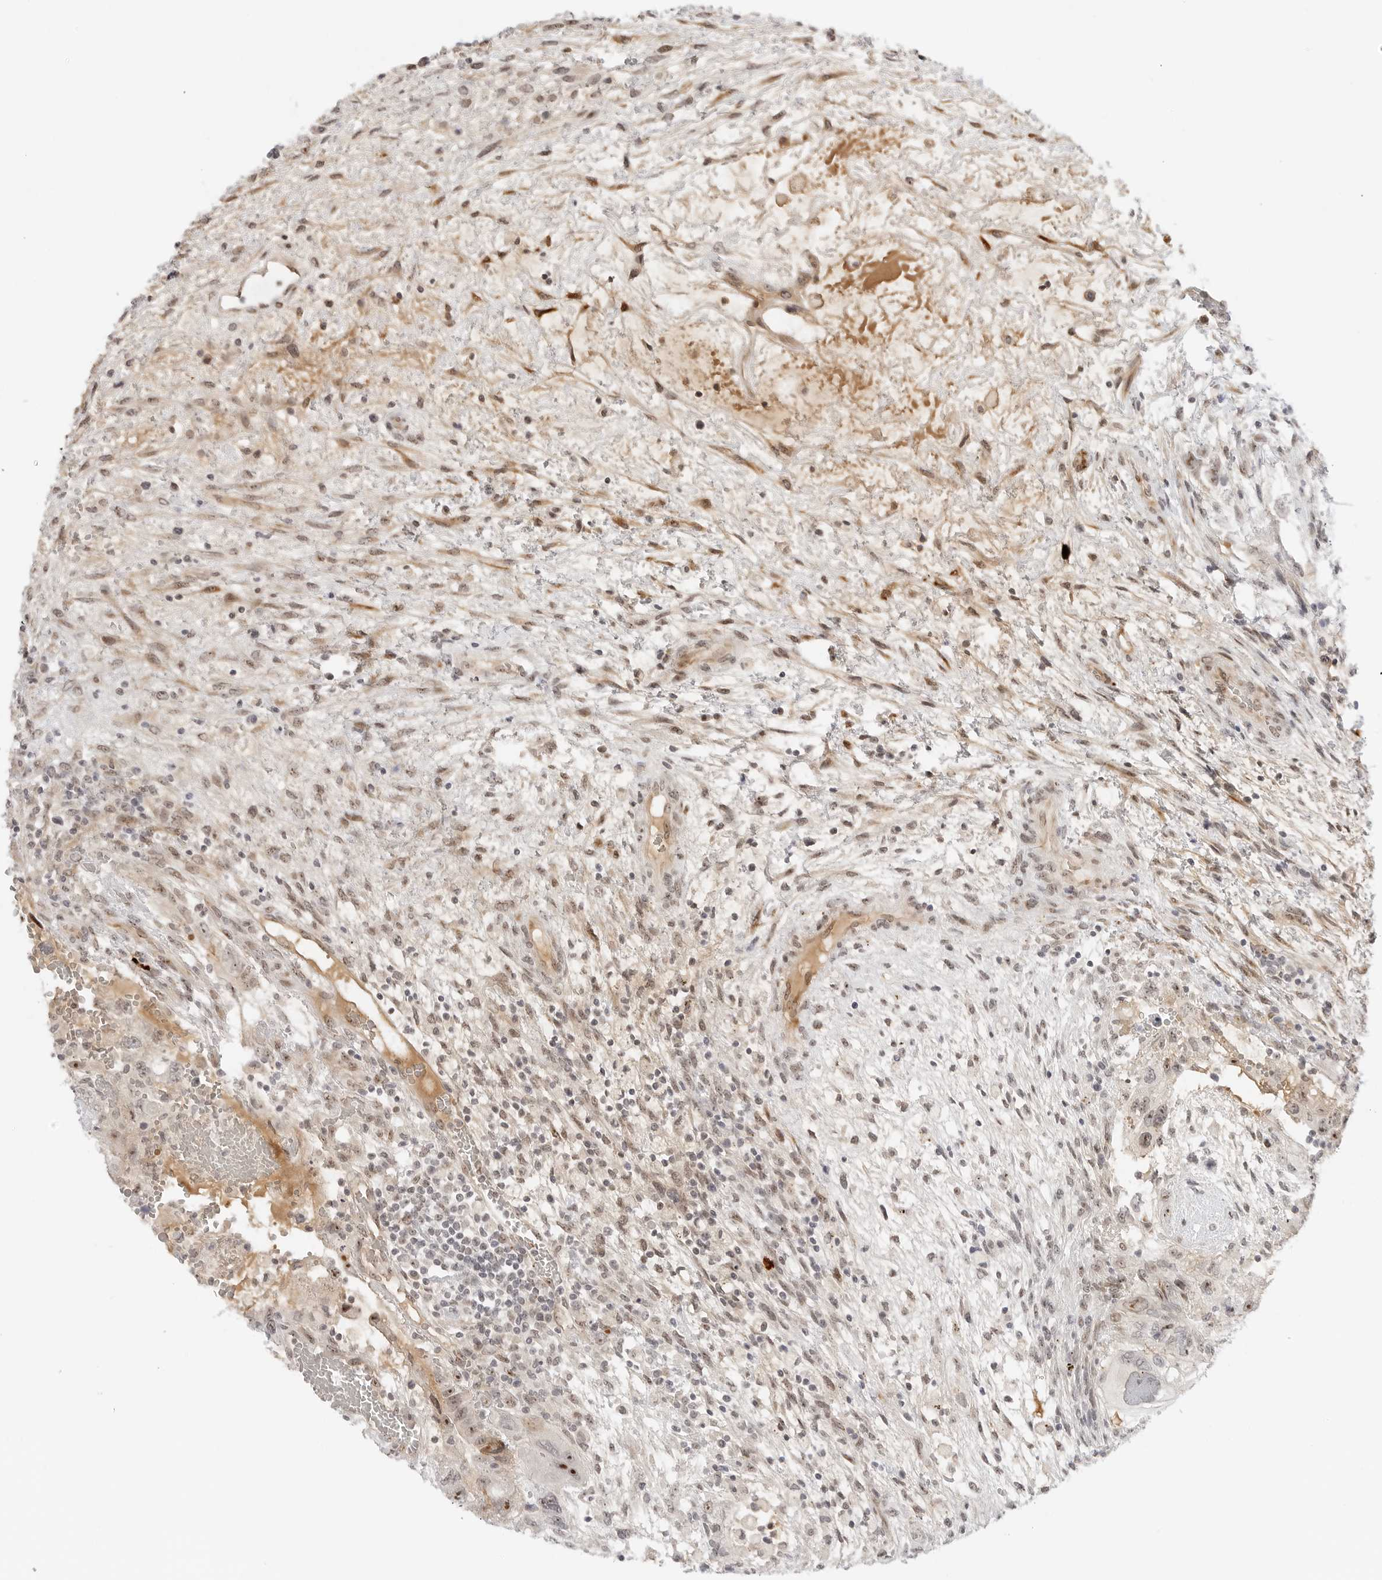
{"staining": {"intensity": "moderate", "quantity": ">75%", "location": "nuclear"}, "tissue": "testis cancer", "cell_type": "Tumor cells", "image_type": "cancer", "snomed": [{"axis": "morphology", "description": "Carcinoma, Embryonal, NOS"}, {"axis": "topography", "description": "Testis"}], "caption": "Immunohistochemistry (IHC) photomicrograph of neoplastic tissue: human testis cancer (embryonal carcinoma) stained using immunohistochemistry (IHC) shows medium levels of moderate protein expression localized specifically in the nuclear of tumor cells, appearing as a nuclear brown color.", "gene": "HIPK3", "patient": {"sex": "male", "age": 36}}